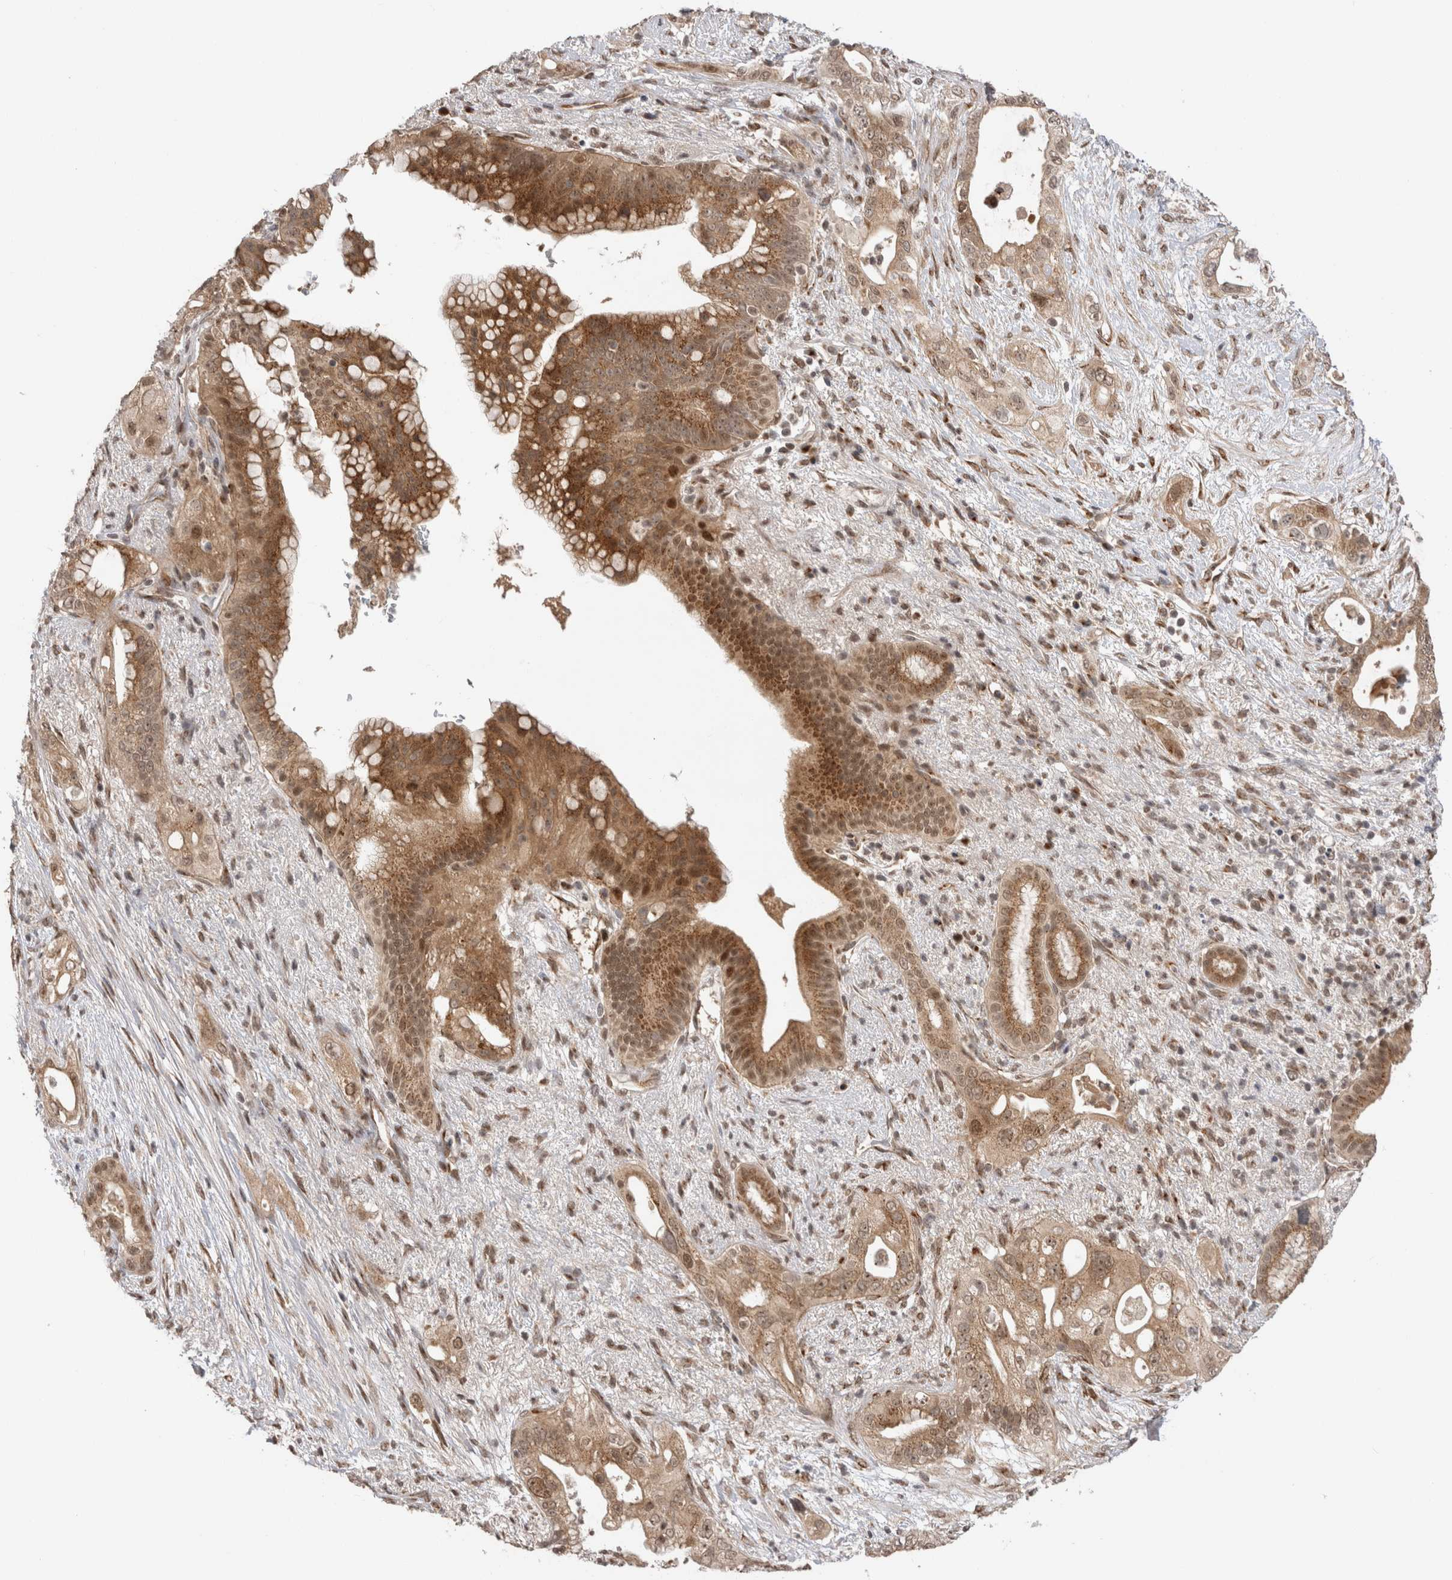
{"staining": {"intensity": "moderate", "quantity": ">75%", "location": "cytoplasmic/membranous,nuclear"}, "tissue": "pancreatic cancer", "cell_type": "Tumor cells", "image_type": "cancer", "snomed": [{"axis": "morphology", "description": "Adenocarcinoma, NOS"}, {"axis": "topography", "description": "Pancreas"}], "caption": "IHC (DAB (3,3'-diaminobenzidine)) staining of pancreatic cancer shows moderate cytoplasmic/membranous and nuclear protein positivity in about >75% of tumor cells.", "gene": "TMEM65", "patient": {"sex": "male", "age": 53}}